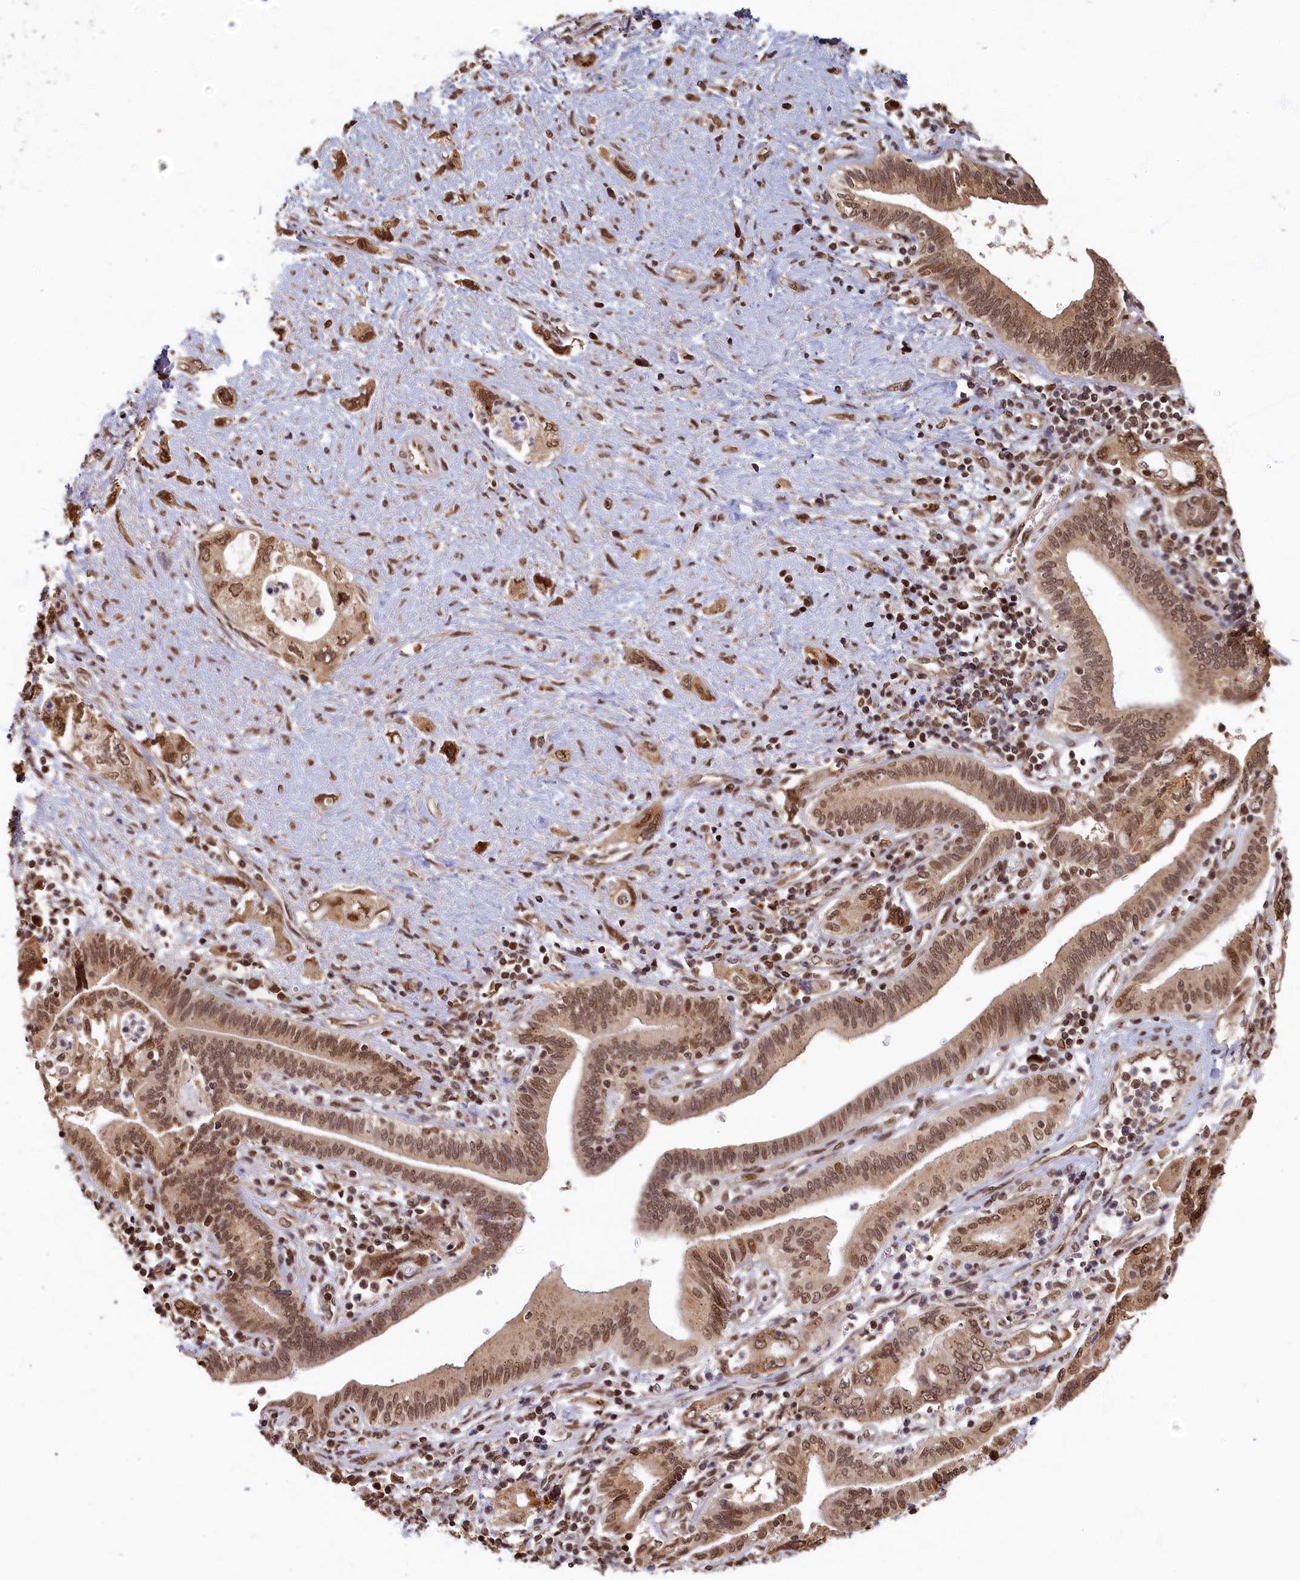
{"staining": {"intensity": "moderate", "quantity": ">75%", "location": "nuclear"}, "tissue": "pancreatic cancer", "cell_type": "Tumor cells", "image_type": "cancer", "snomed": [{"axis": "morphology", "description": "Adenocarcinoma, NOS"}, {"axis": "topography", "description": "Pancreas"}], "caption": "Pancreatic adenocarcinoma stained with a brown dye shows moderate nuclear positive staining in approximately >75% of tumor cells.", "gene": "CKAP2L", "patient": {"sex": "female", "age": 73}}